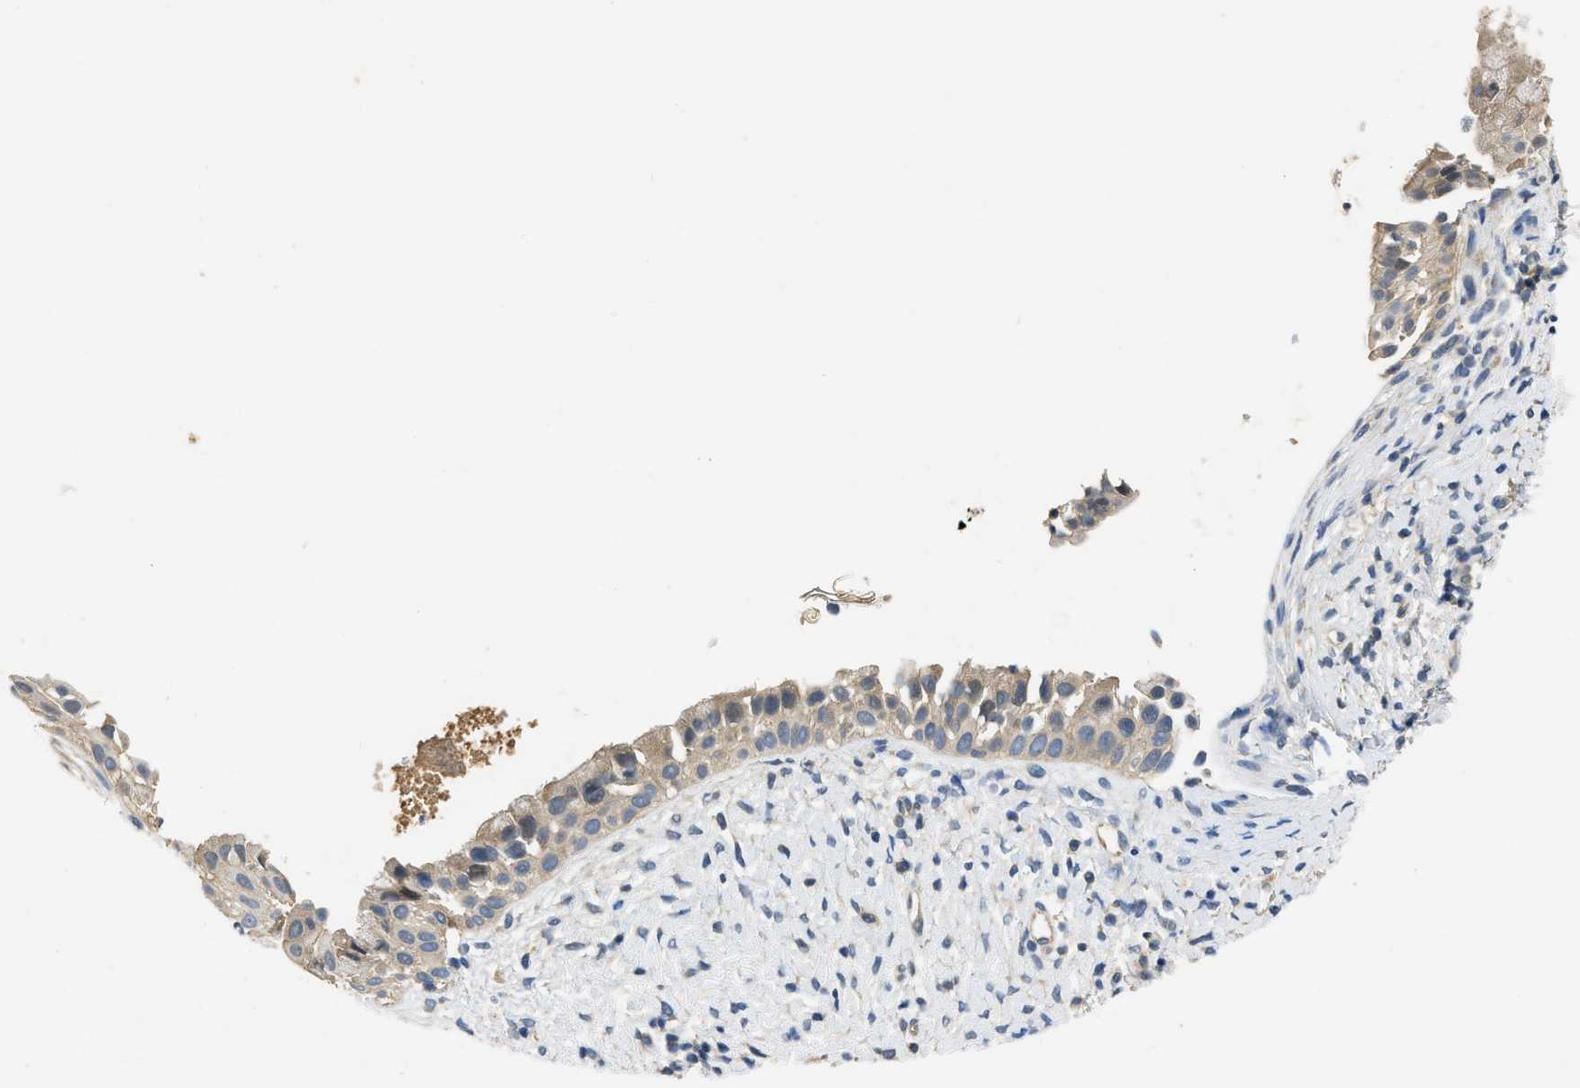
{"staining": {"intensity": "weak", "quantity": "<25%", "location": "cytoplasmic/membranous"}, "tissue": "nasopharynx", "cell_type": "Respiratory epithelial cells", "image_type": "normal", "snomed": [{"axis": "morphology", "description": "Normal tissue, NOS"}, {"axis": "topography", "description": "Nasopharynx"}], "caption": "DAB (3,3'-diaminobenzidine) immunohistochemical staining of unremarkable nasopharynx demonstrates no significant staining in respiratory epithelial cells. Nuclei are stained in blue.", "gene": "PPP3CA", "patient": {"sex": "male", "age": 22}}